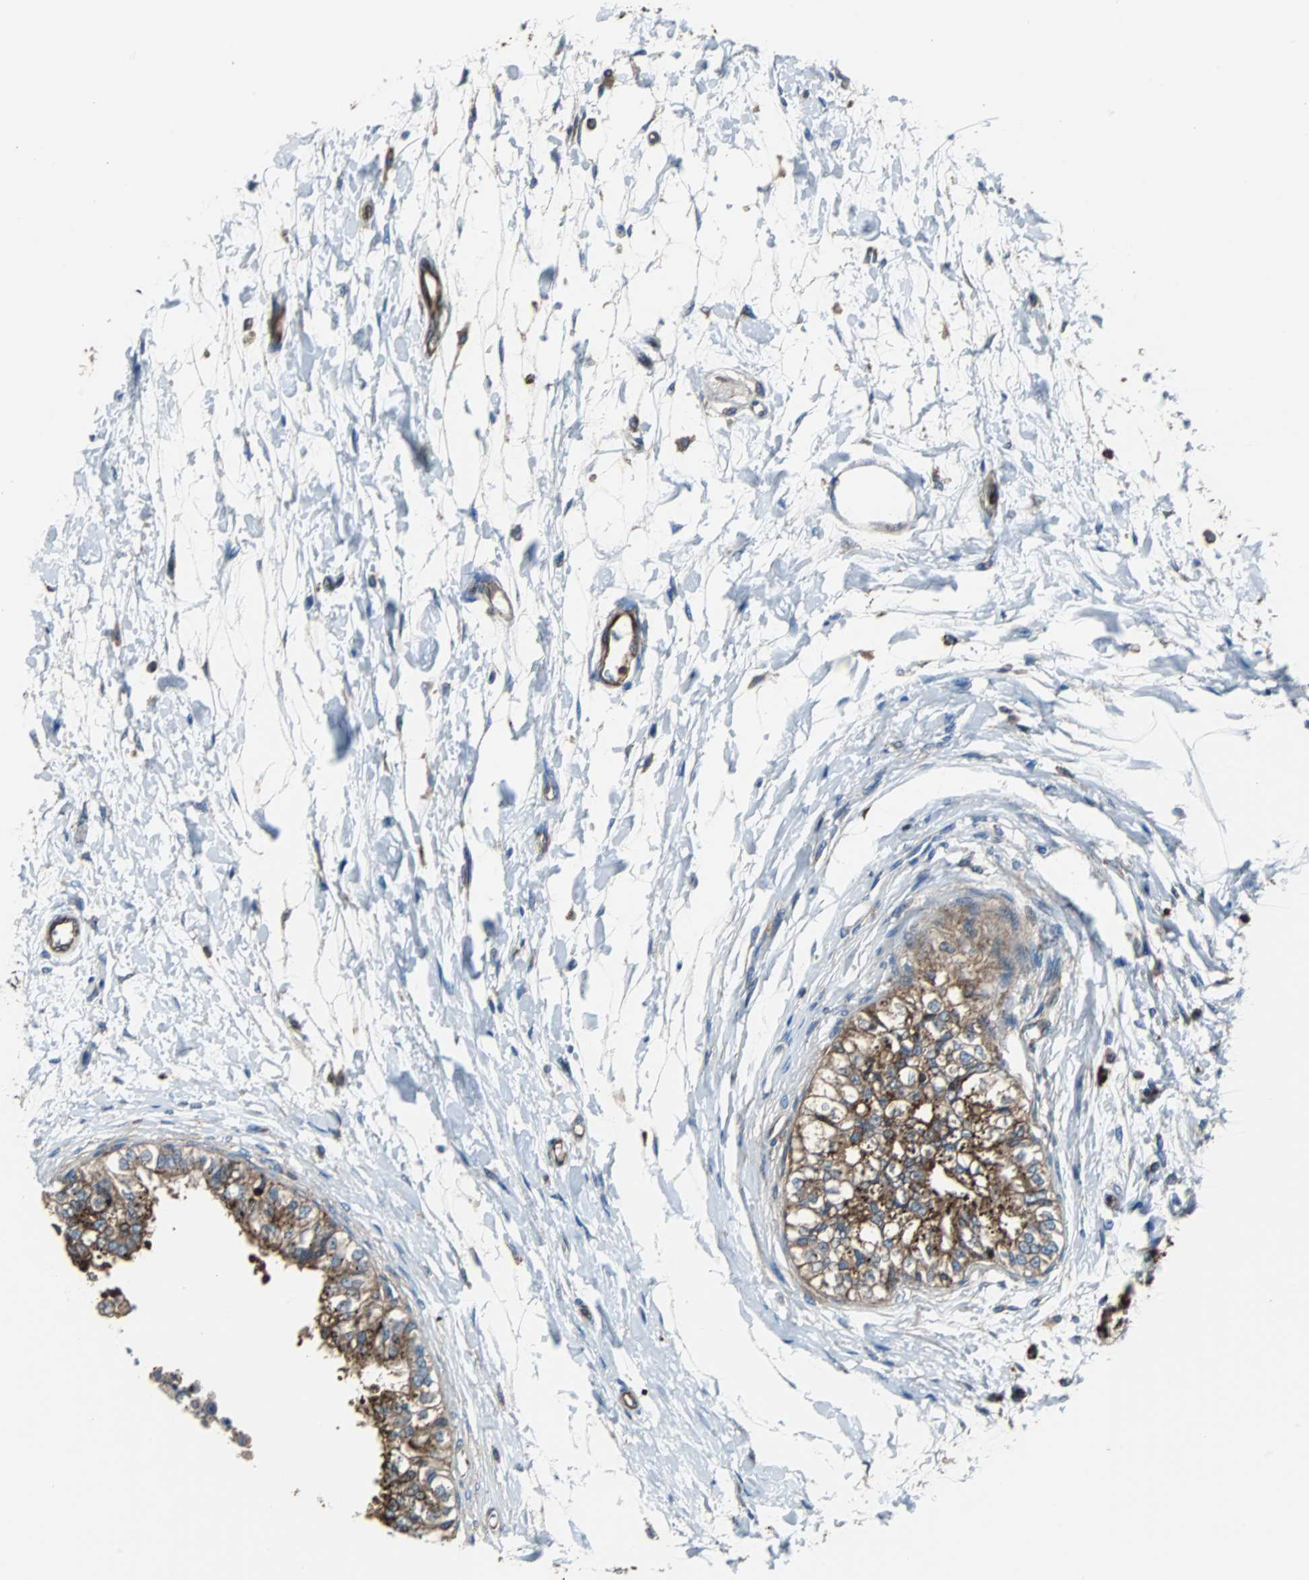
{"staining": {"intensity": "strong", "quantity": ">75%", "location": "cytoplasmic/membranous"}, "tissue": "epididymis", "cell_type": "Glandular cells", "image_type": "normal", "snomed": [{"axis": "morphology", "description": "Normal tissue, NOS"}, {"axis": "morphology", "description": "Adenocarcinoma, metastatic, NOS"}, {"axis": "topography", "description": "Testis"}, {"axis": "topography", "description": "Epididymis"}], "caption": "The micrograph shows staining of unremarkable epididymis, revealing strong cytoplasmic/membranous protein positivity (brown color) within glandular cells. The staining was performed using DAB, with brown indicating positive protein expression. Nuclei are stained blue with hematoxylin.", "gene": "RELA", "patient": {"sex": "male", "age": 26}}